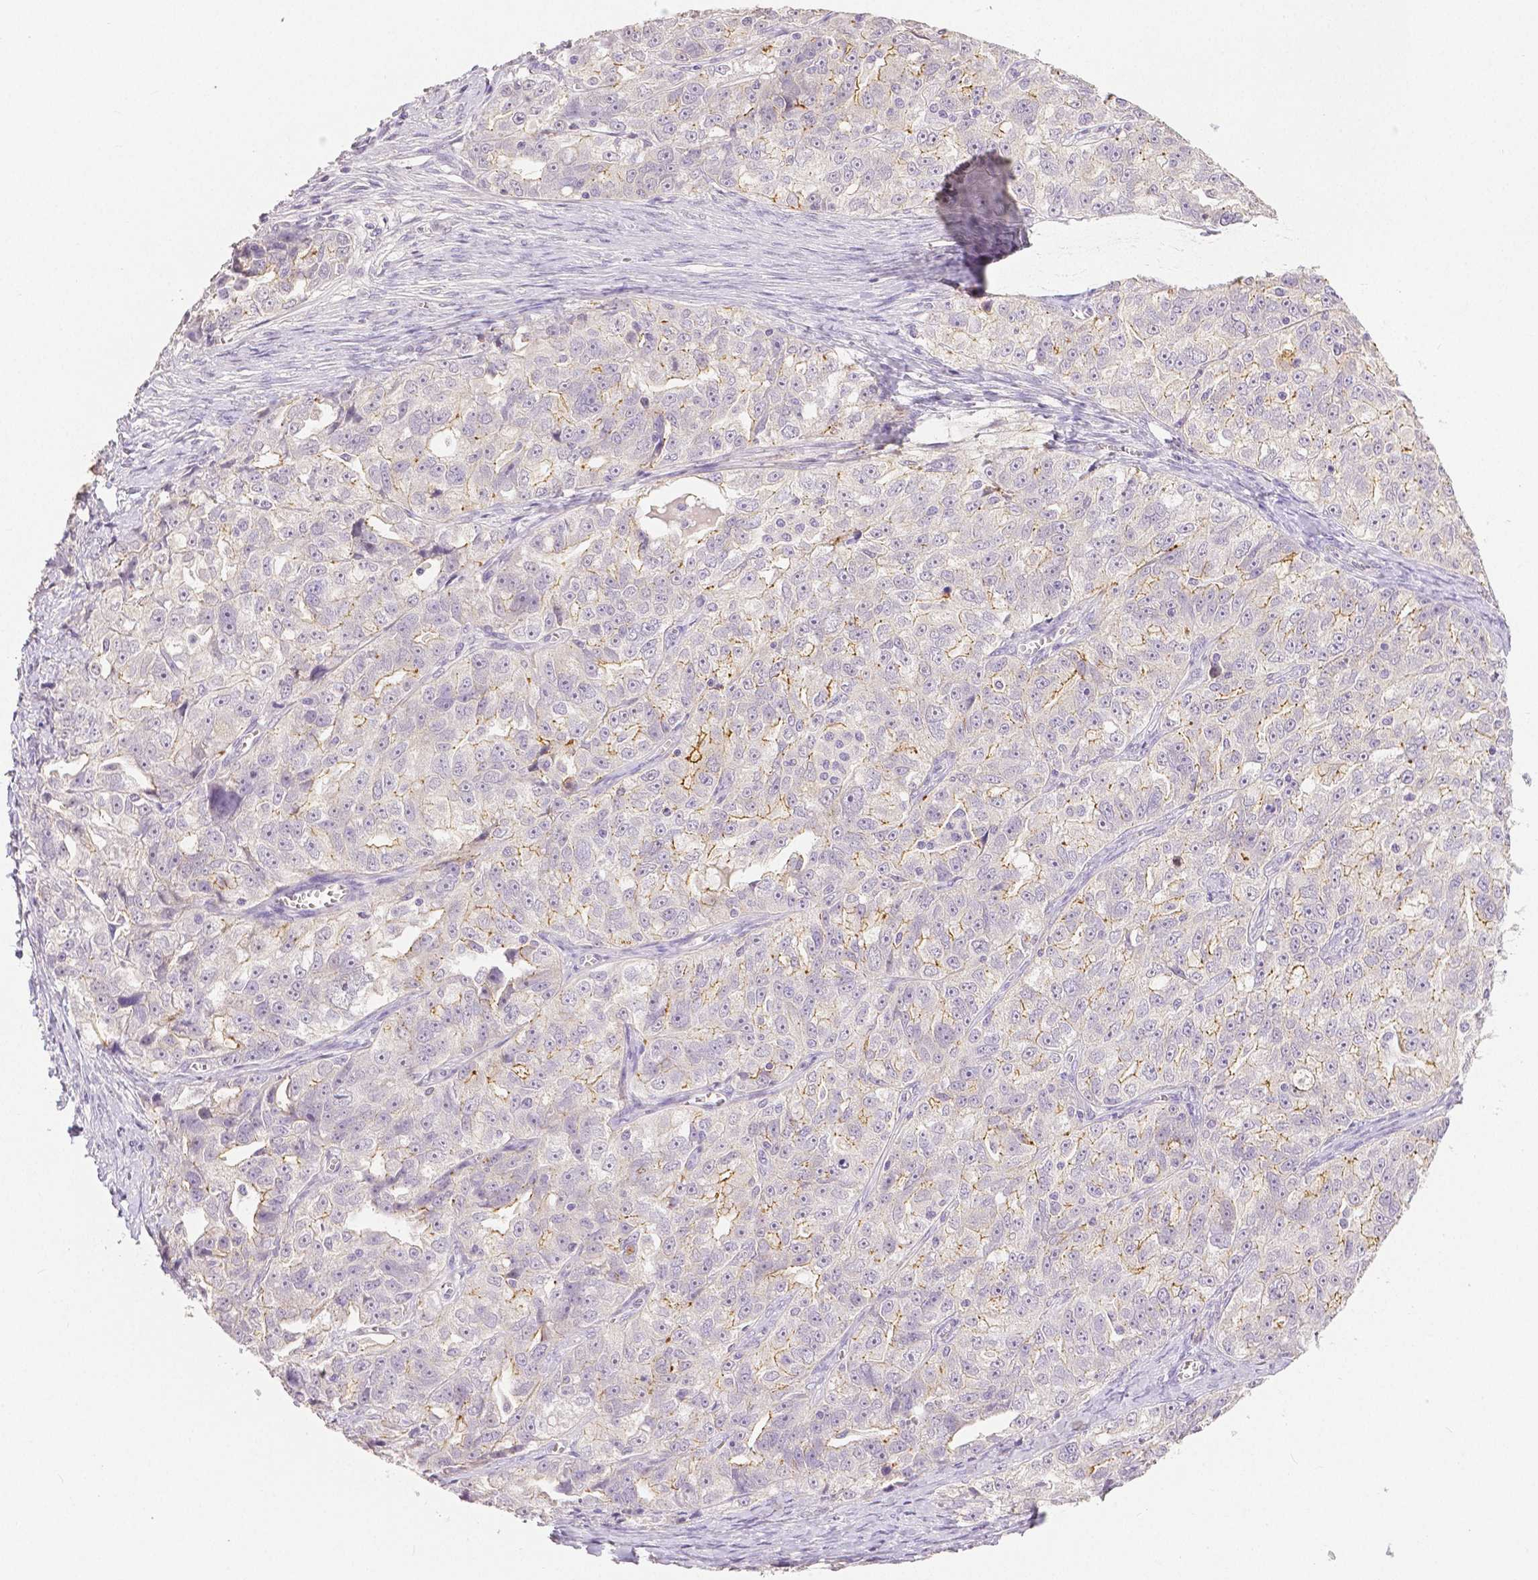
{"staining": {"intensity": "weak", "quantity": "<25%", "location": "cytoplasmic/membranous"}, "tissue": "ovarian cancer", "cell_type": "Tumor cells", "image_type": "cancer", "snomed": [{"axis": "morphology", "description": "Cystadenocarcinoma, serous, NOS"}, {"axis": "topography", "description": "Ovary"}], "caption": "Tumor cells are negative for protein expression in human ovarian cancer.", "gene": "OCLN", "patient": {"sex": "female", "age": 51}}